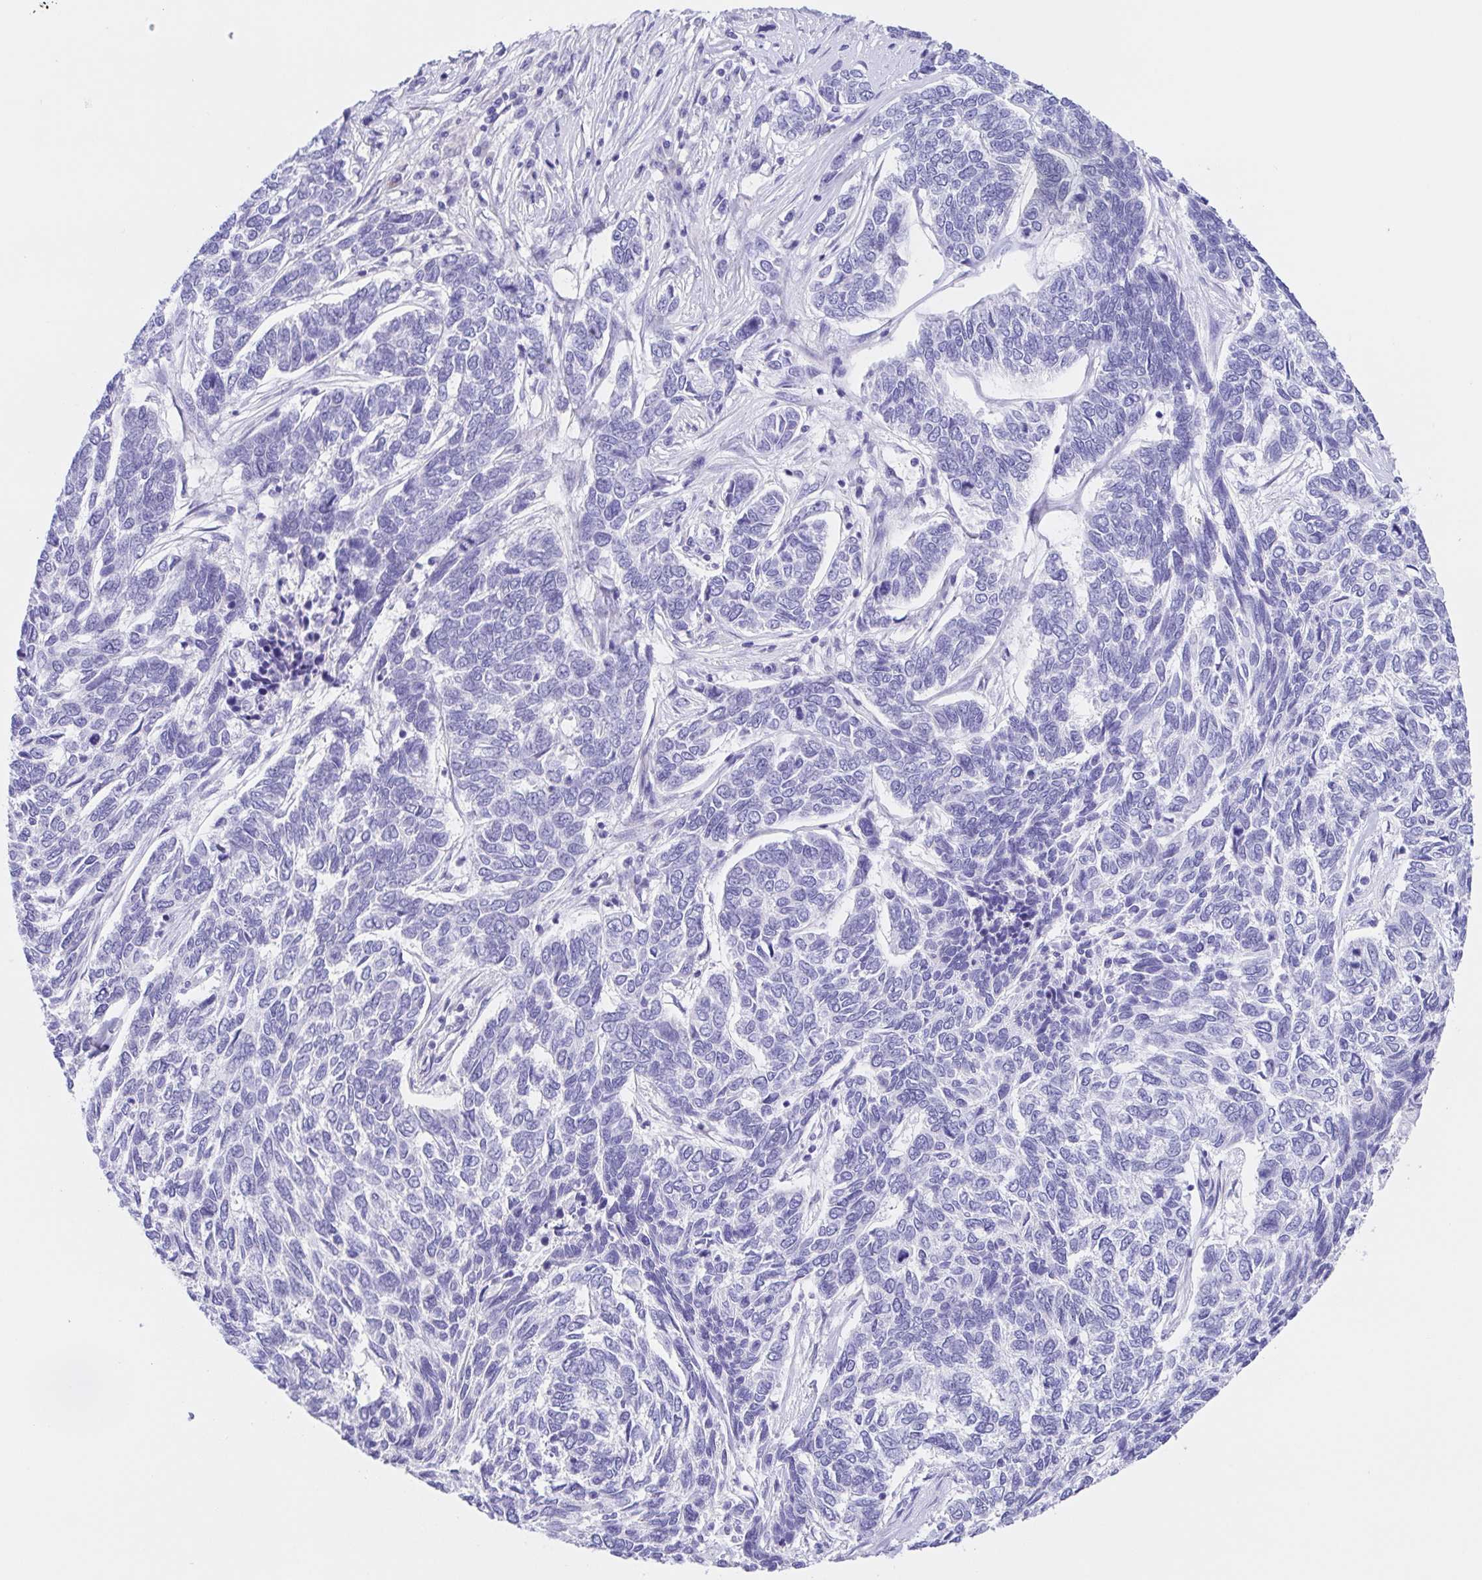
{"staining": {"intensity": "negative", "quantity": "none", "location": "none"}, "tissue": "skin cancer", "cell_type": "Tumor cells", "image_type": "cancer", "snomed": [{"axis": "morphology", "description": "Basal cell carcinoma"}, {"axis": "topography", "description": "Skin"}], "caption": "Human skin cancer stained for a protein using immunohistochemistry demonstrates no staining in tumor cells.", "gene": "SCG3", "patient": {"sex": "female", "age": 65}}